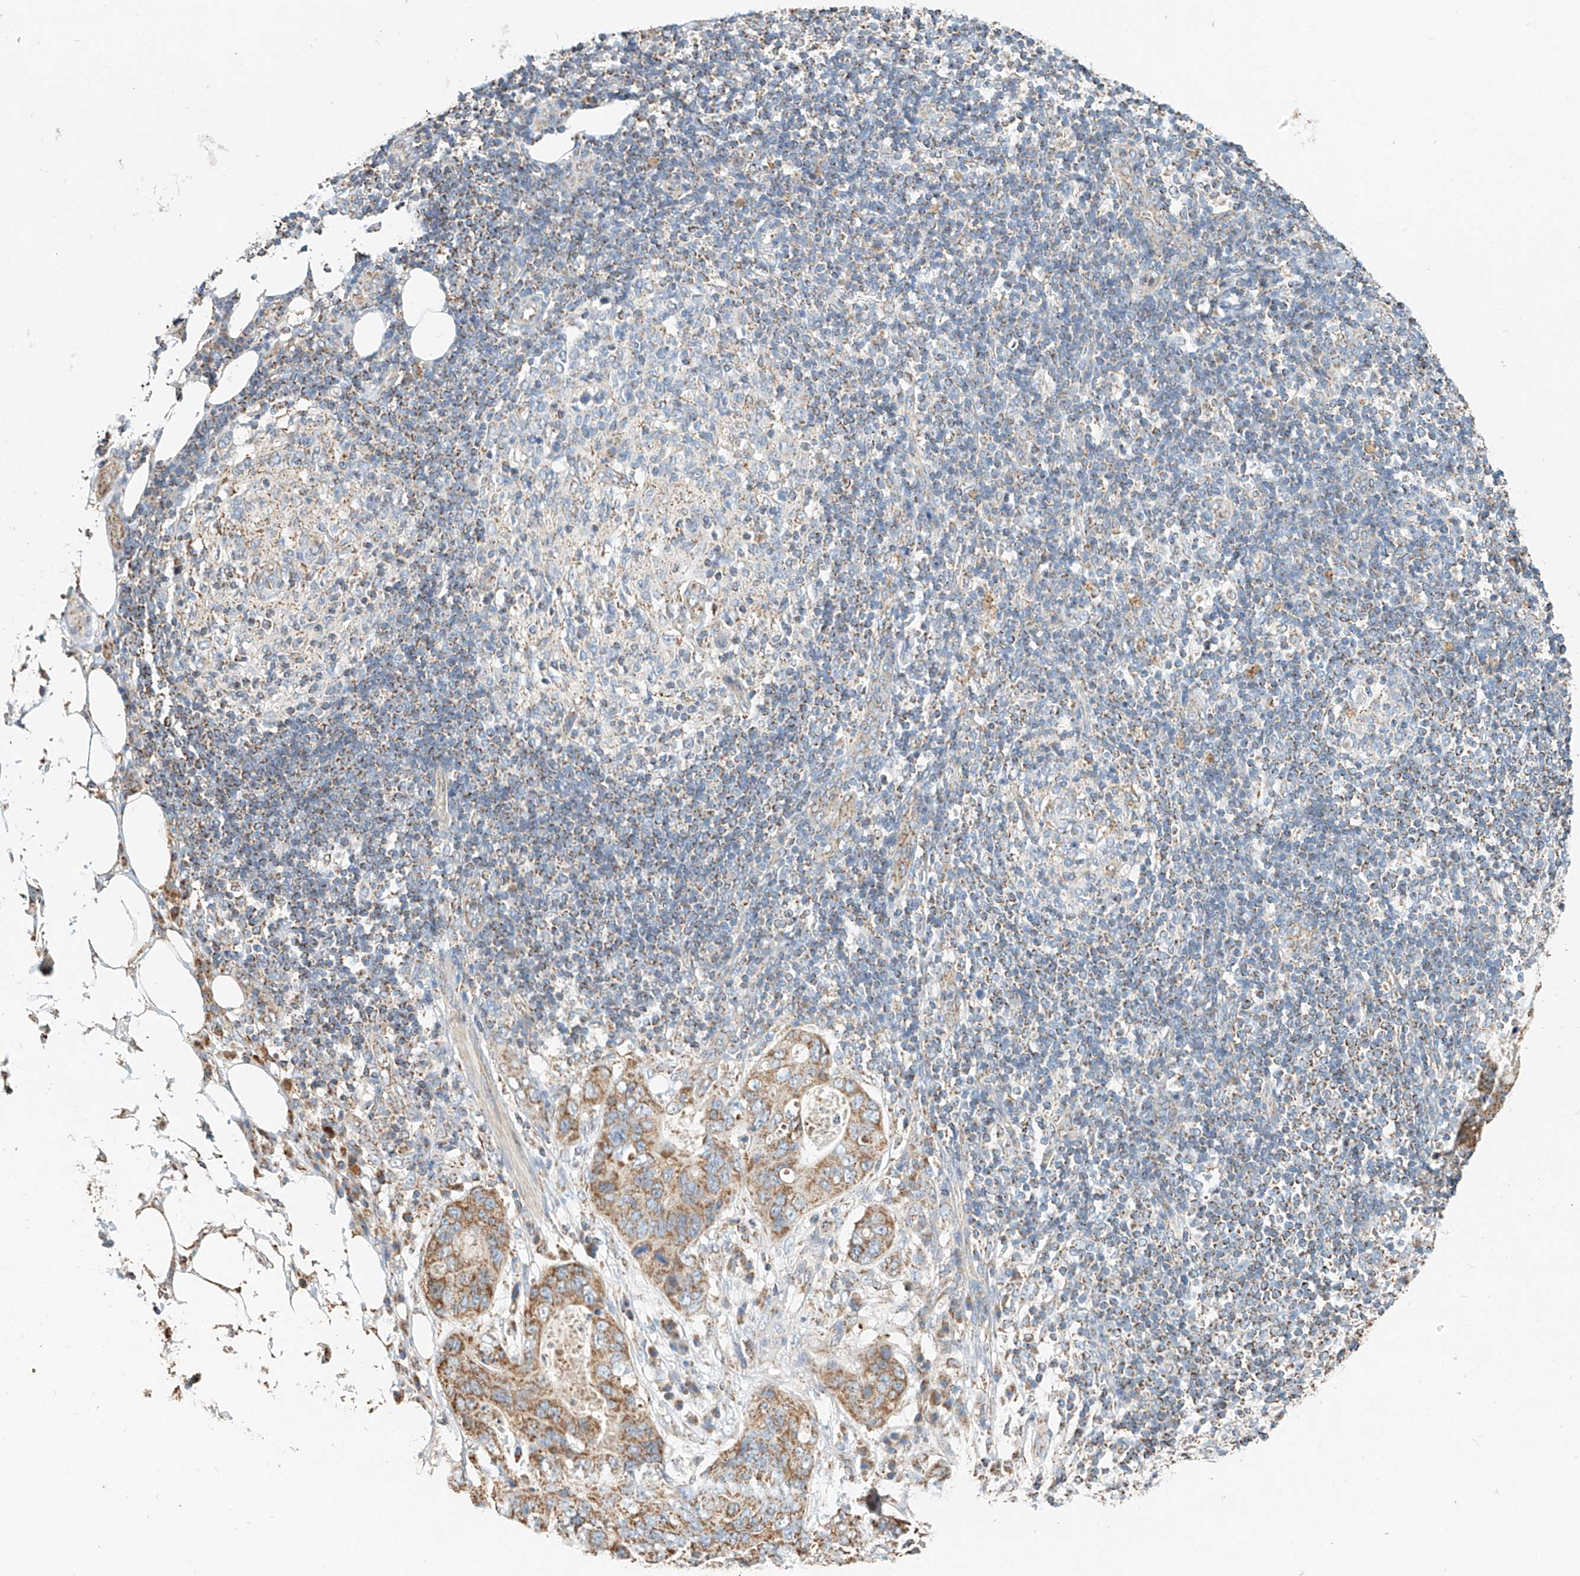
{"staining": {"intensity": "moderate", "quantity": ">75%", "location": "cytoplasmic/membranous"}, "tissue": "stomach cancer", "cell_type": "Tumor cells", "image_type": "cancer", "snomed": [{"axis": "morphology", "description": "Adenocarcinoma, NOS"}, {"axis": "topography", "description": "Stomach"}], "caption": "Immunohistochemistry image of adenocarcinoma (stomach) stained for a protein (brown), which shows medium levels of moderate cytoplasmic/membranous staining in about >75% of tumor cells.", "gene": "YIPF7", "patient": {"sex": "female", "age": 89}}